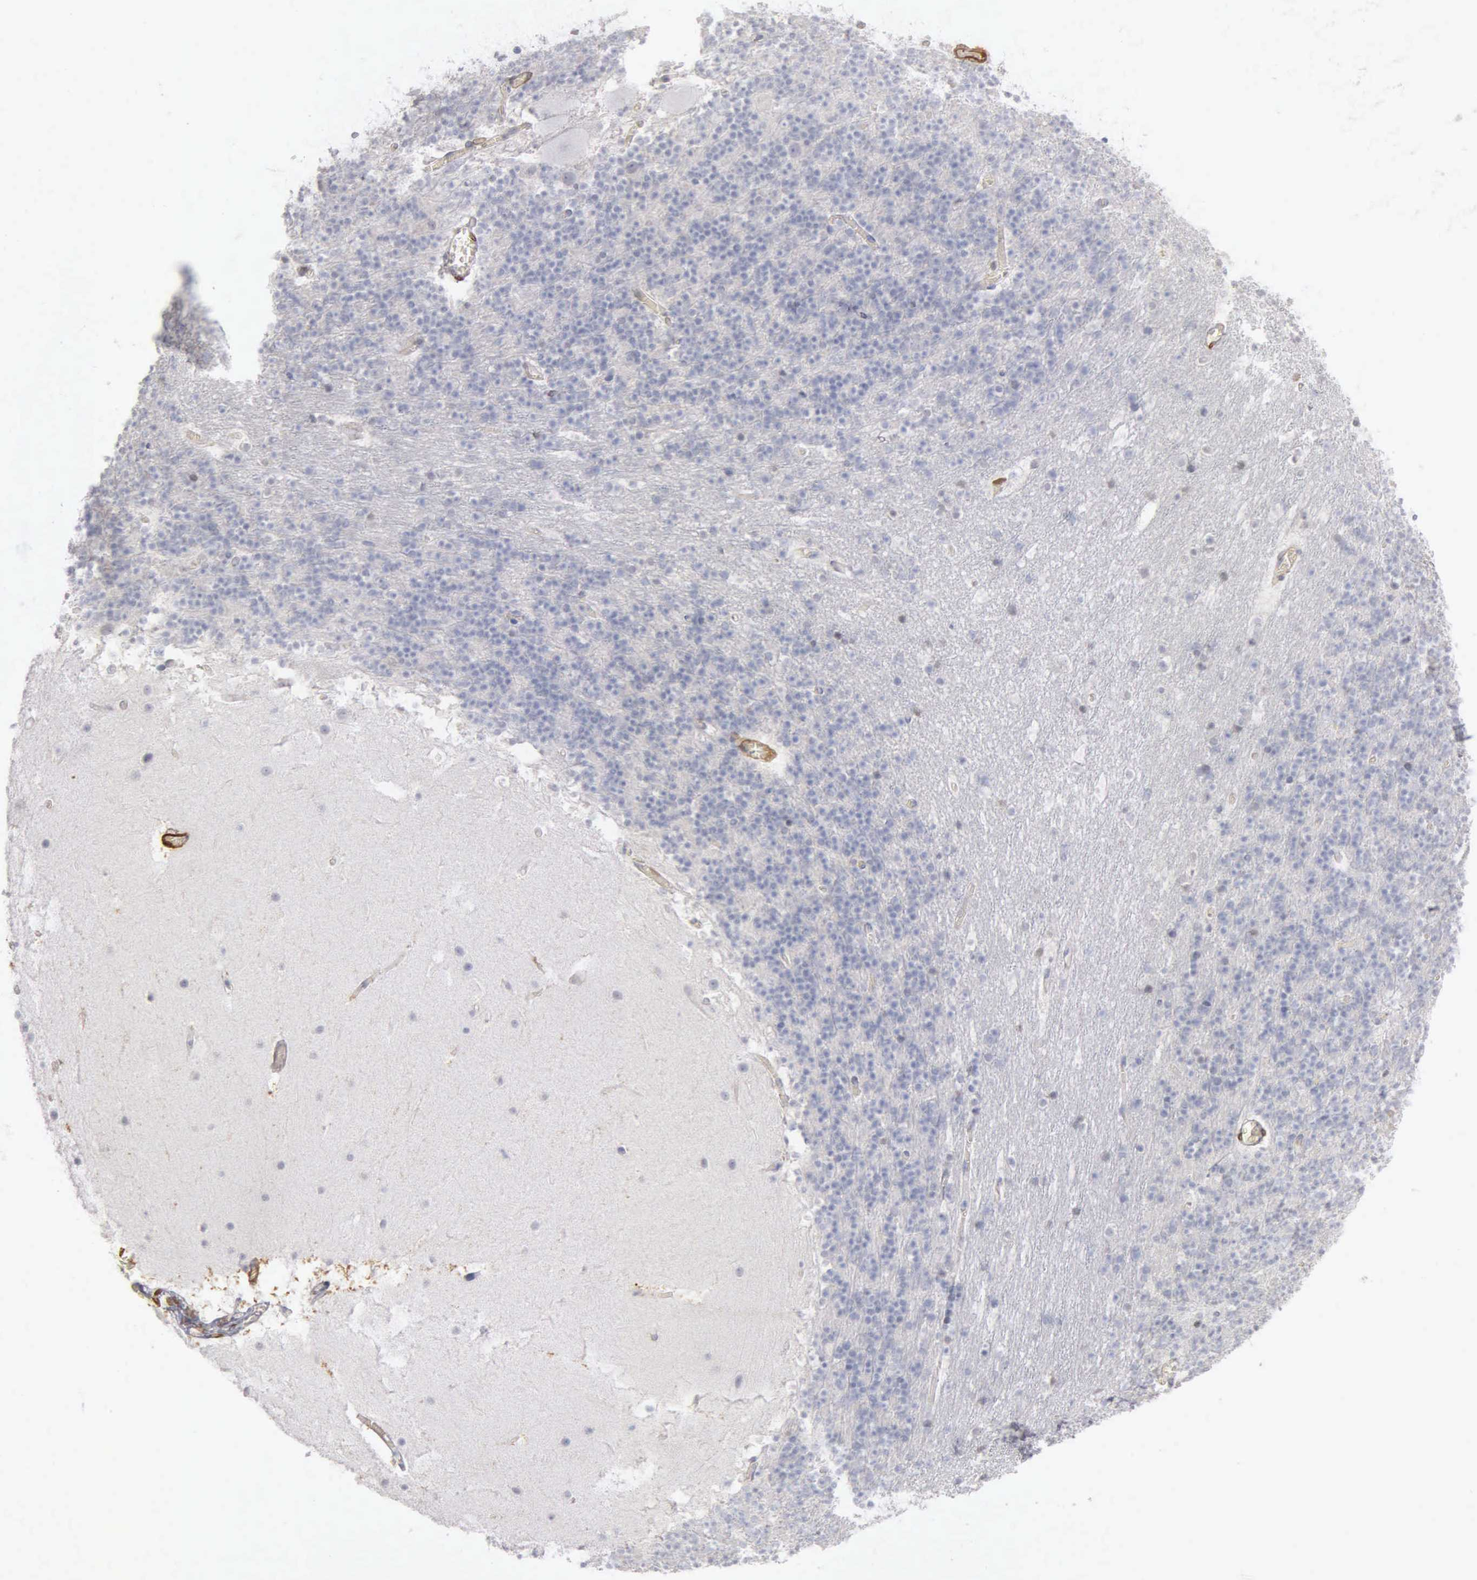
{"staining": {"intensity": "weak", "quantity": "<25%", "location": "cytoplasmic/membranous"}, "tissue": "cerebellum", "cell_type": "Cells in granular layer", "image_type": "normal", "snomed": [{"axis": "morphology", "description": "Normal tissue, NOS"}, {"axis": "topography", "description": "Cerebellum"}], "caption": "IHC micrograph of benign cerebellum: human cerebellum stained with DAB shows no significant protein expression in cells in granular layer.", "gene": "CNN1", "patient": {"sex": "male", "age": 45}}